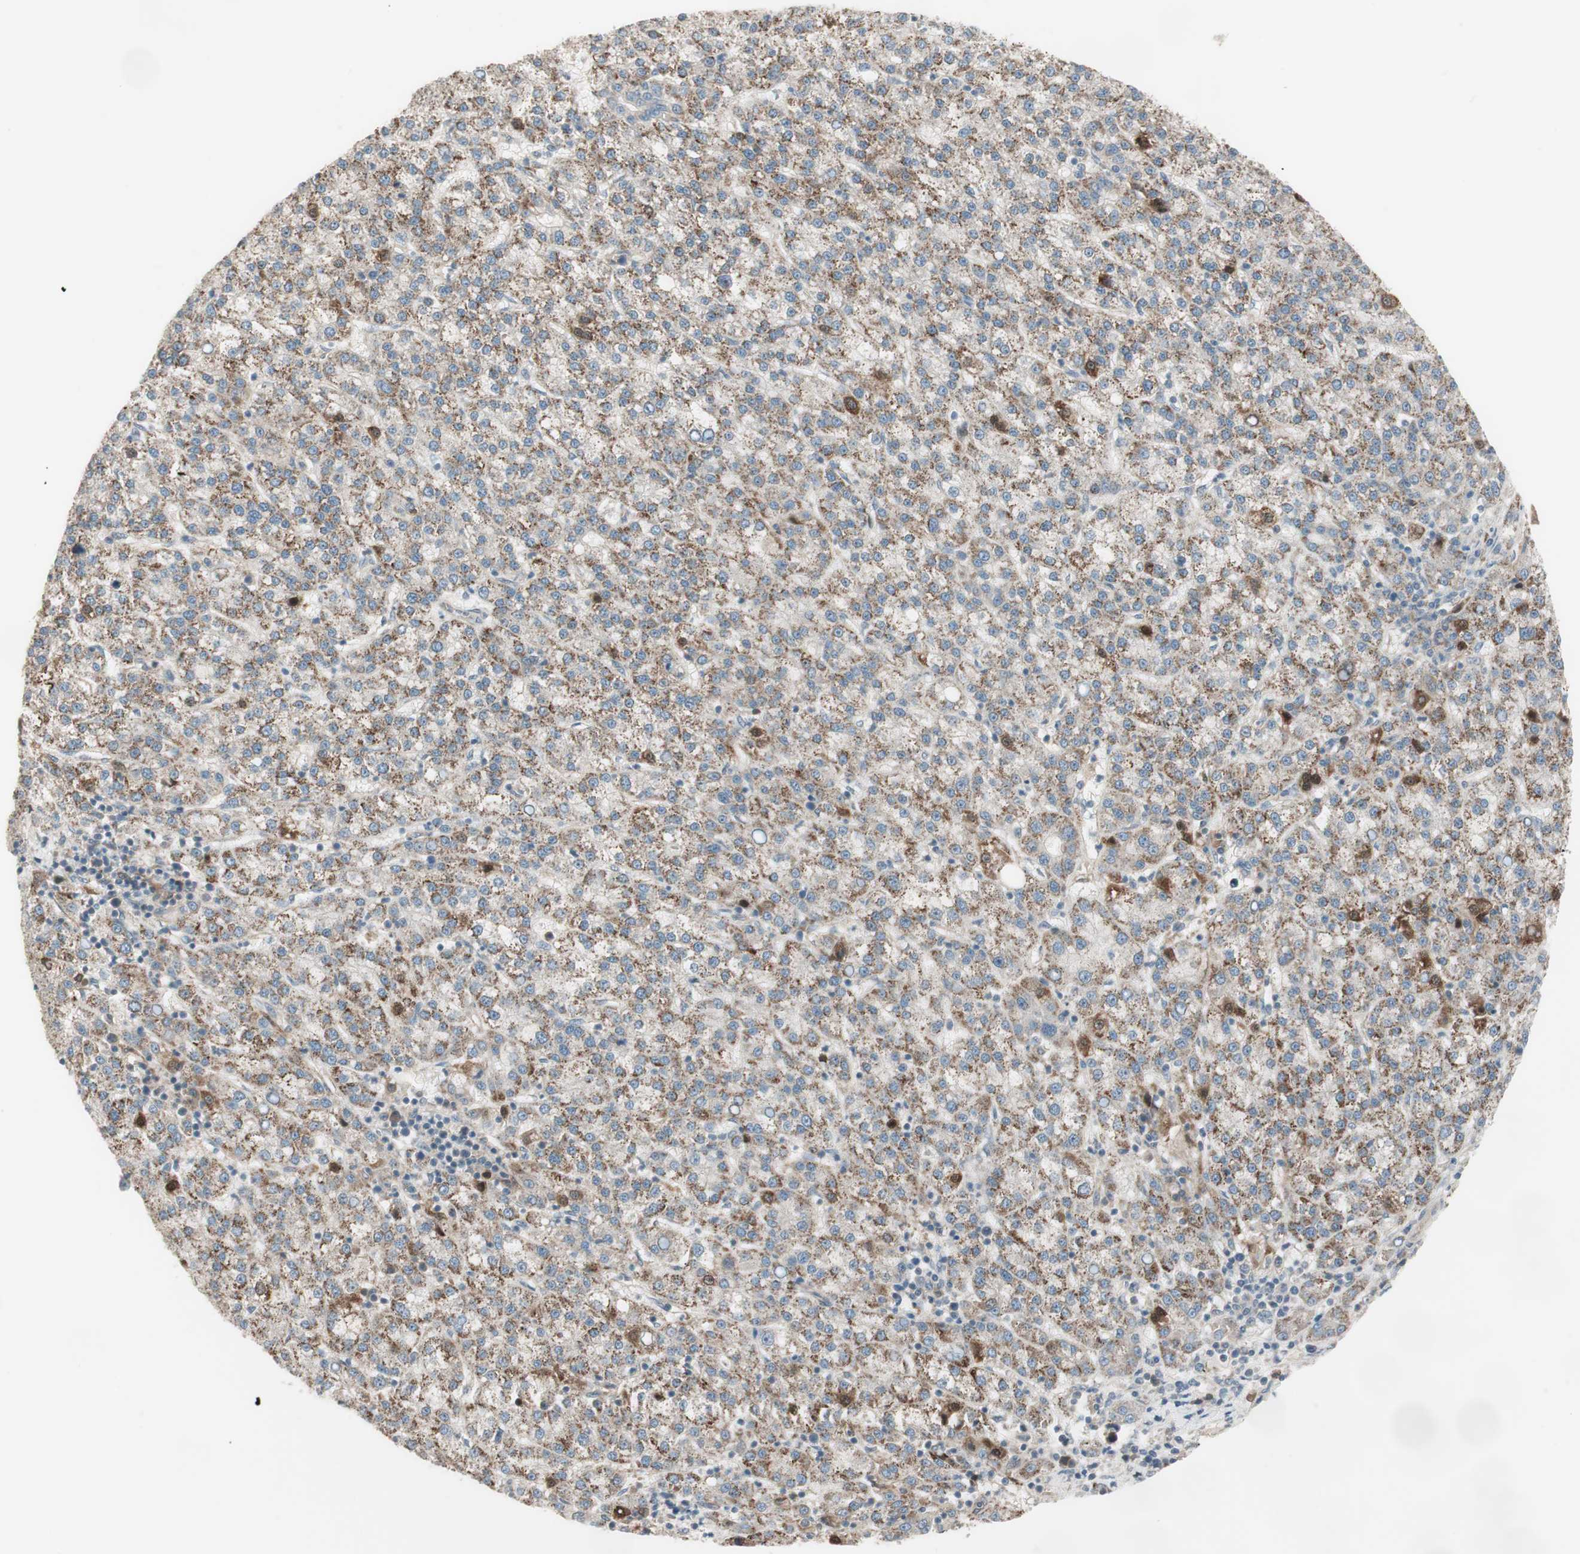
{"staining": {"intensity": "moderate", "quantity": ">75%", "location": "cytoplasmic/membranous"}, "tissue": "liver cancer", "cell_type": "Tumor cells", "image_type": "cancer", "snomed": [{"axis": "morphology", "description": "Carcinoma, Hepatocellular, NOS"}, {"axis": "topography", "description": "Liver"}], "caption": "Immunohistochemistry (IHC) (DAB (3,3'-diaminobenzidine)) staining of human liver cancer demonstrates moderate cytoplasmic/membranous protein positivity in about >75% of tumor cells. (DAB IHC with brightfield microscopy, high magnification).", "gene": "PRKG2", "patient": {"sex": "female", "age": 58}}